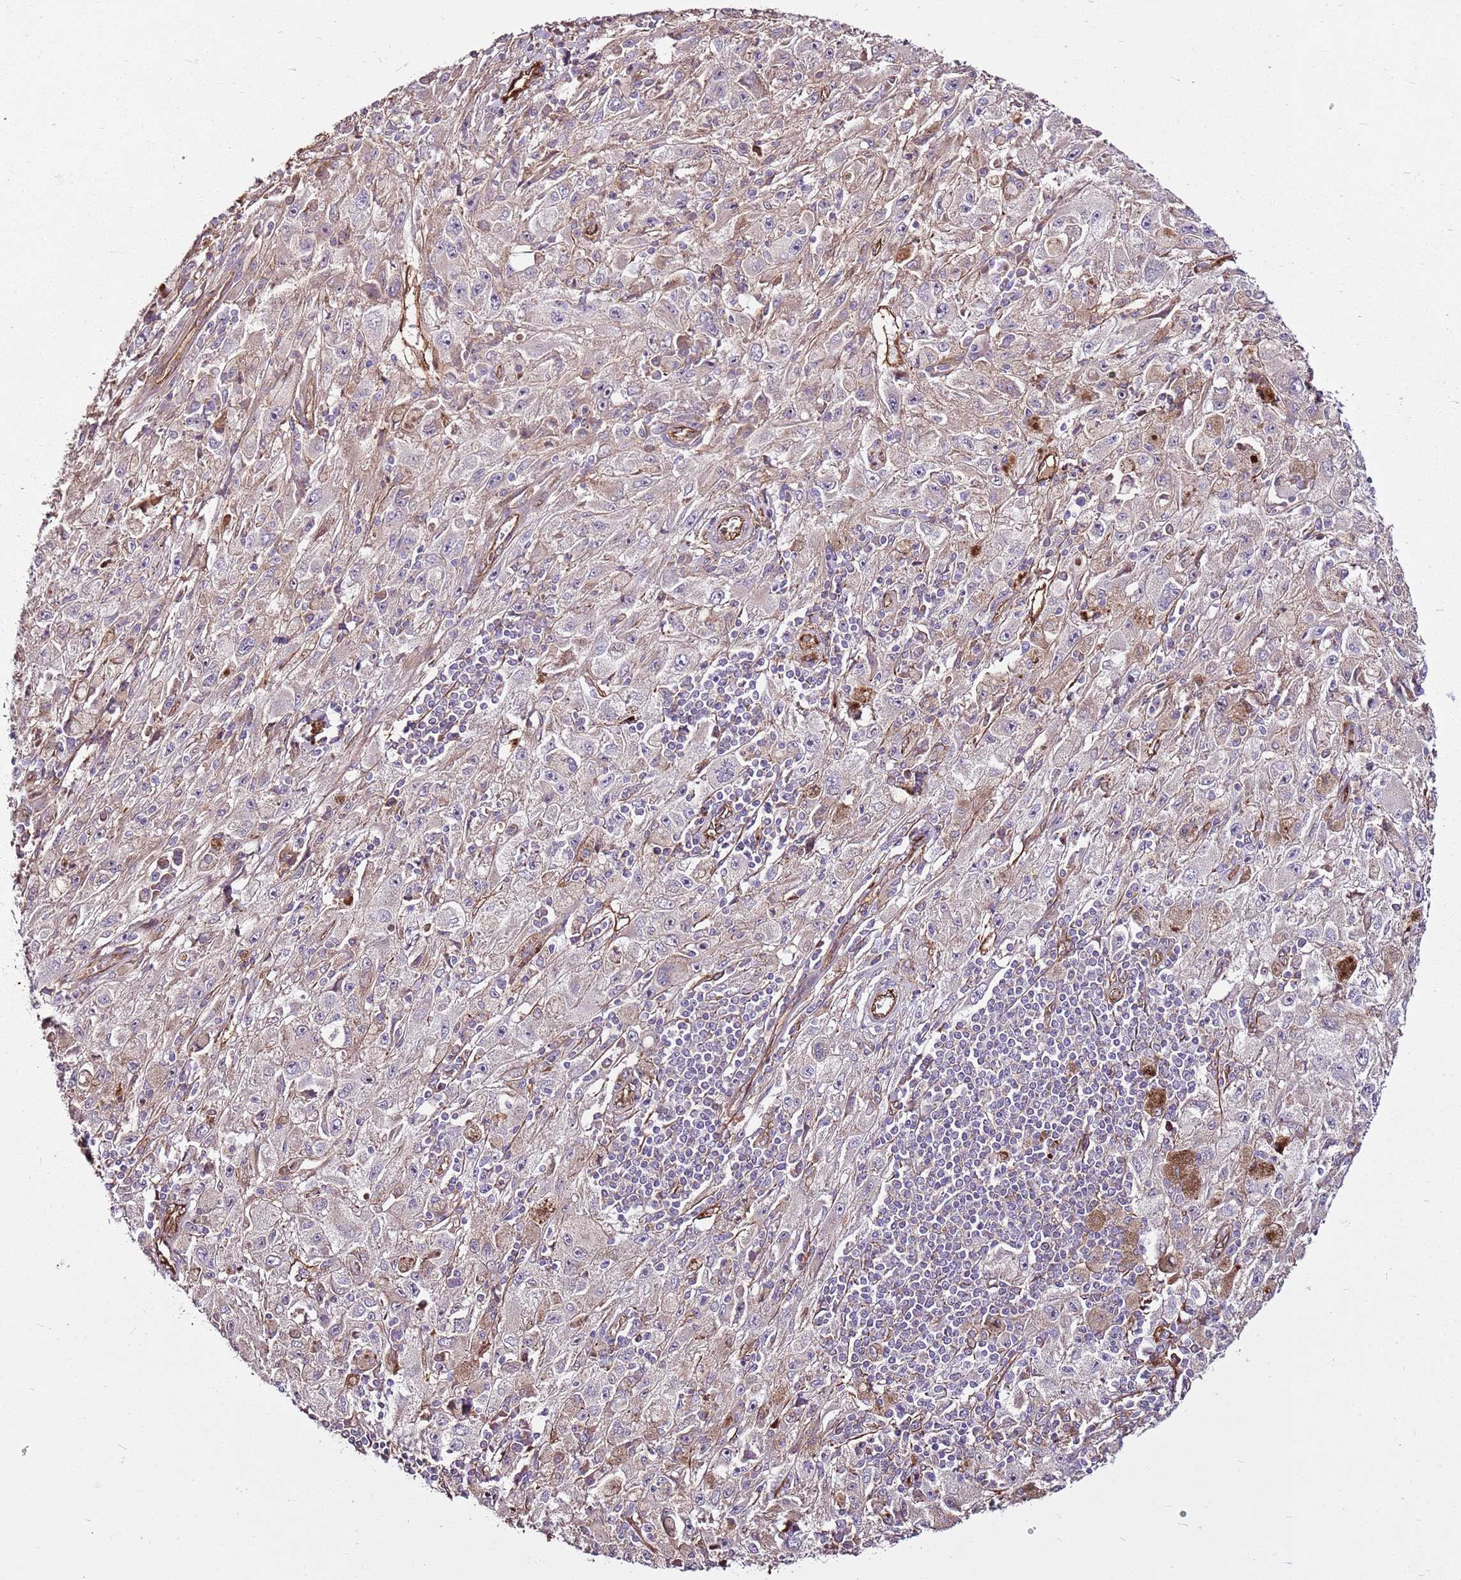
{"staining": {"intensity": "weak", "quantity": "25%-75%", "location": "cytoplasmic/membranous"}, "tissue": "melanoma", "cell_type": "Tumor cells", "image_type": "cancer", "snomed": [{"axis": "morphology", "description": "Malignant melanoma, Metastatic site"}, {"axis": "topography", "description": "Skin"}], "caption": "This is a photomicrograph of immunohistochemistry (IHC) staining of malignant melanoma (metastatic site), which shows weak positivity in the cytoplasmic/membranous of tumor cells.", "gene": "ZNF827", "patient": {"sex": "male", "age": 53}}